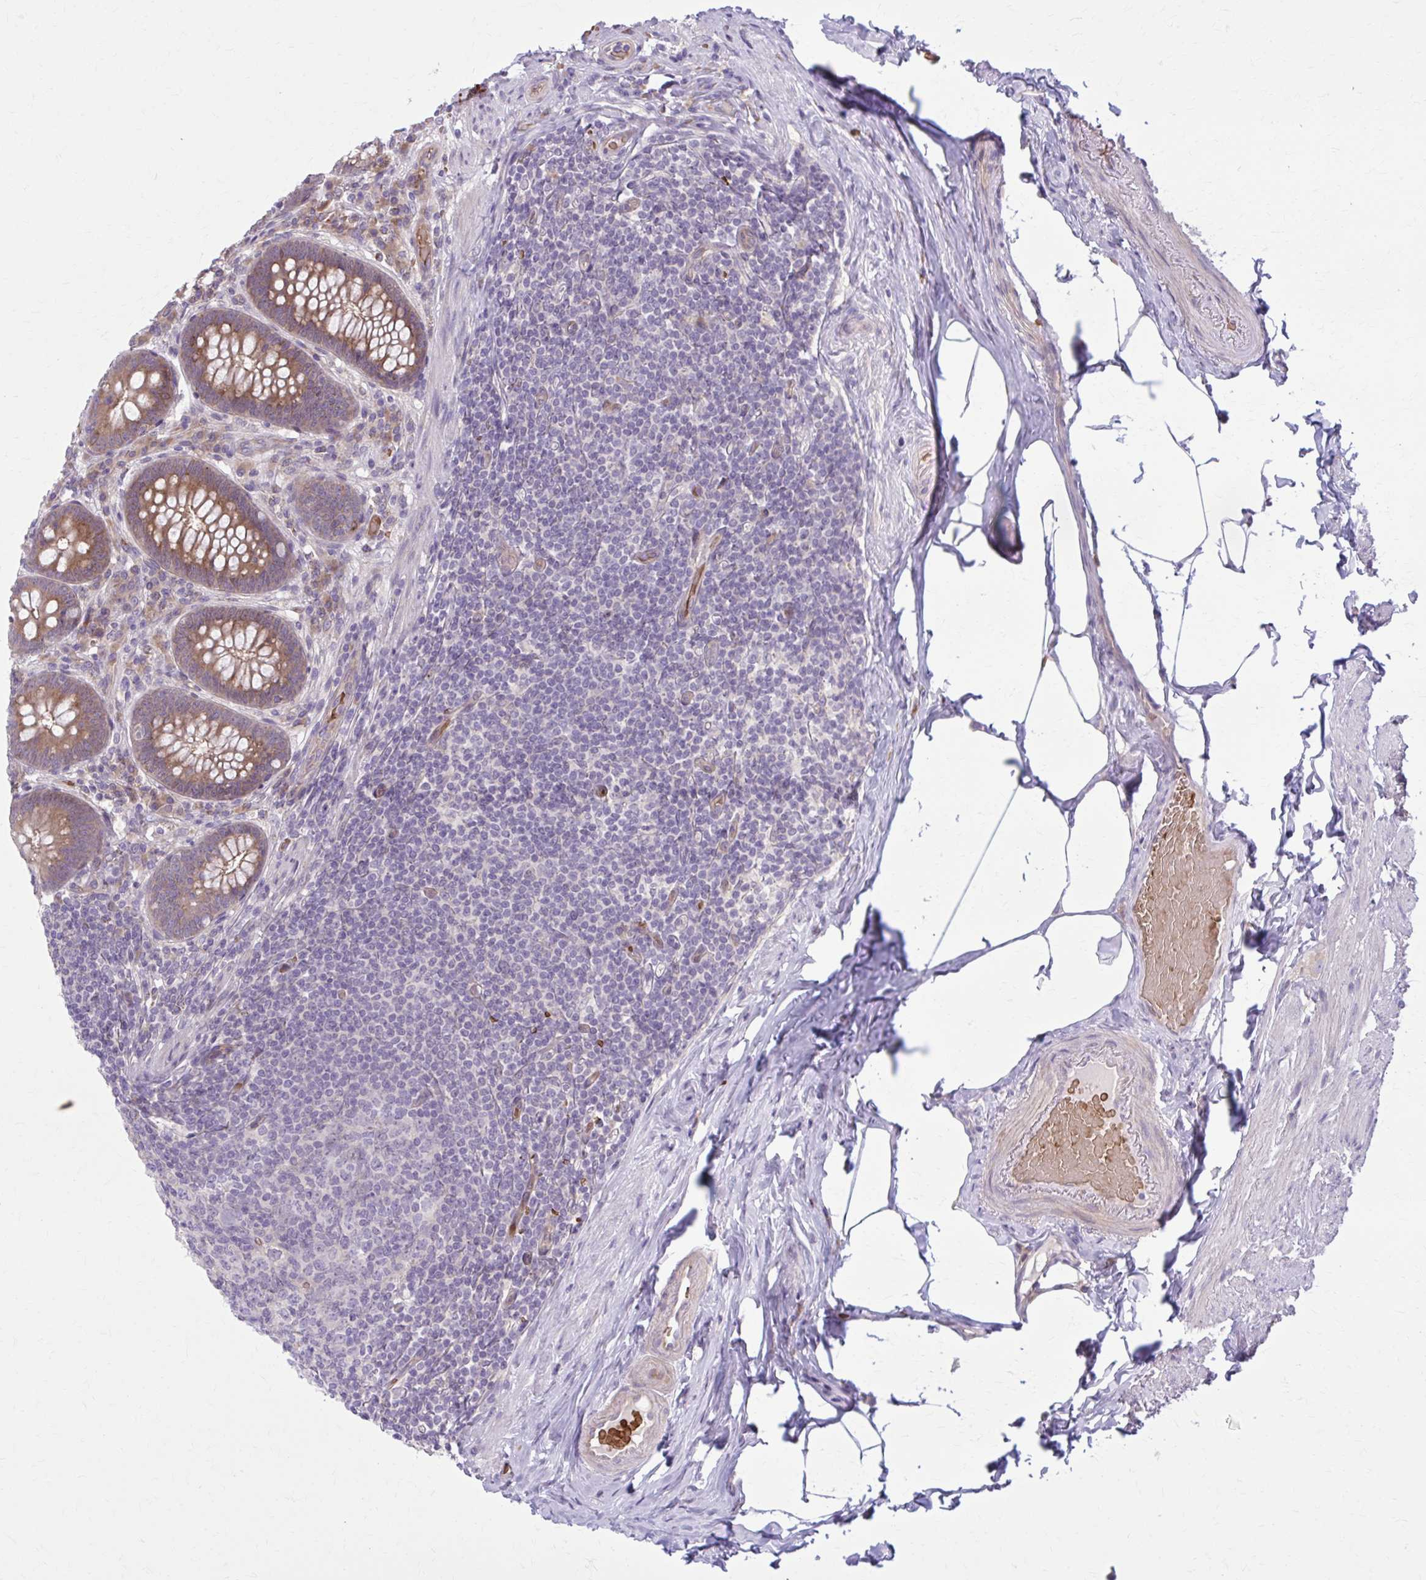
{"staining": {"intensity": "moderate", "quantity": ">75%", "location": "cytoplasmic/membranous"}, "tissue": "appendix", "cell_type": "Glandular cells", "image_type": "normal", "snomed": [{"axis": "morphology", "description": "Normal tissue, NOS"}, {"axis": "topography", "description": "Appendix"}], "caption": "Immunohistochemical staining of unremarkable appendix exhibits medium levels of moderate cytoplasmic/membranous staining in about >75% of glandular cells.", "gene": "SNF8", "patient": {"sex": "male", "age": 71}}